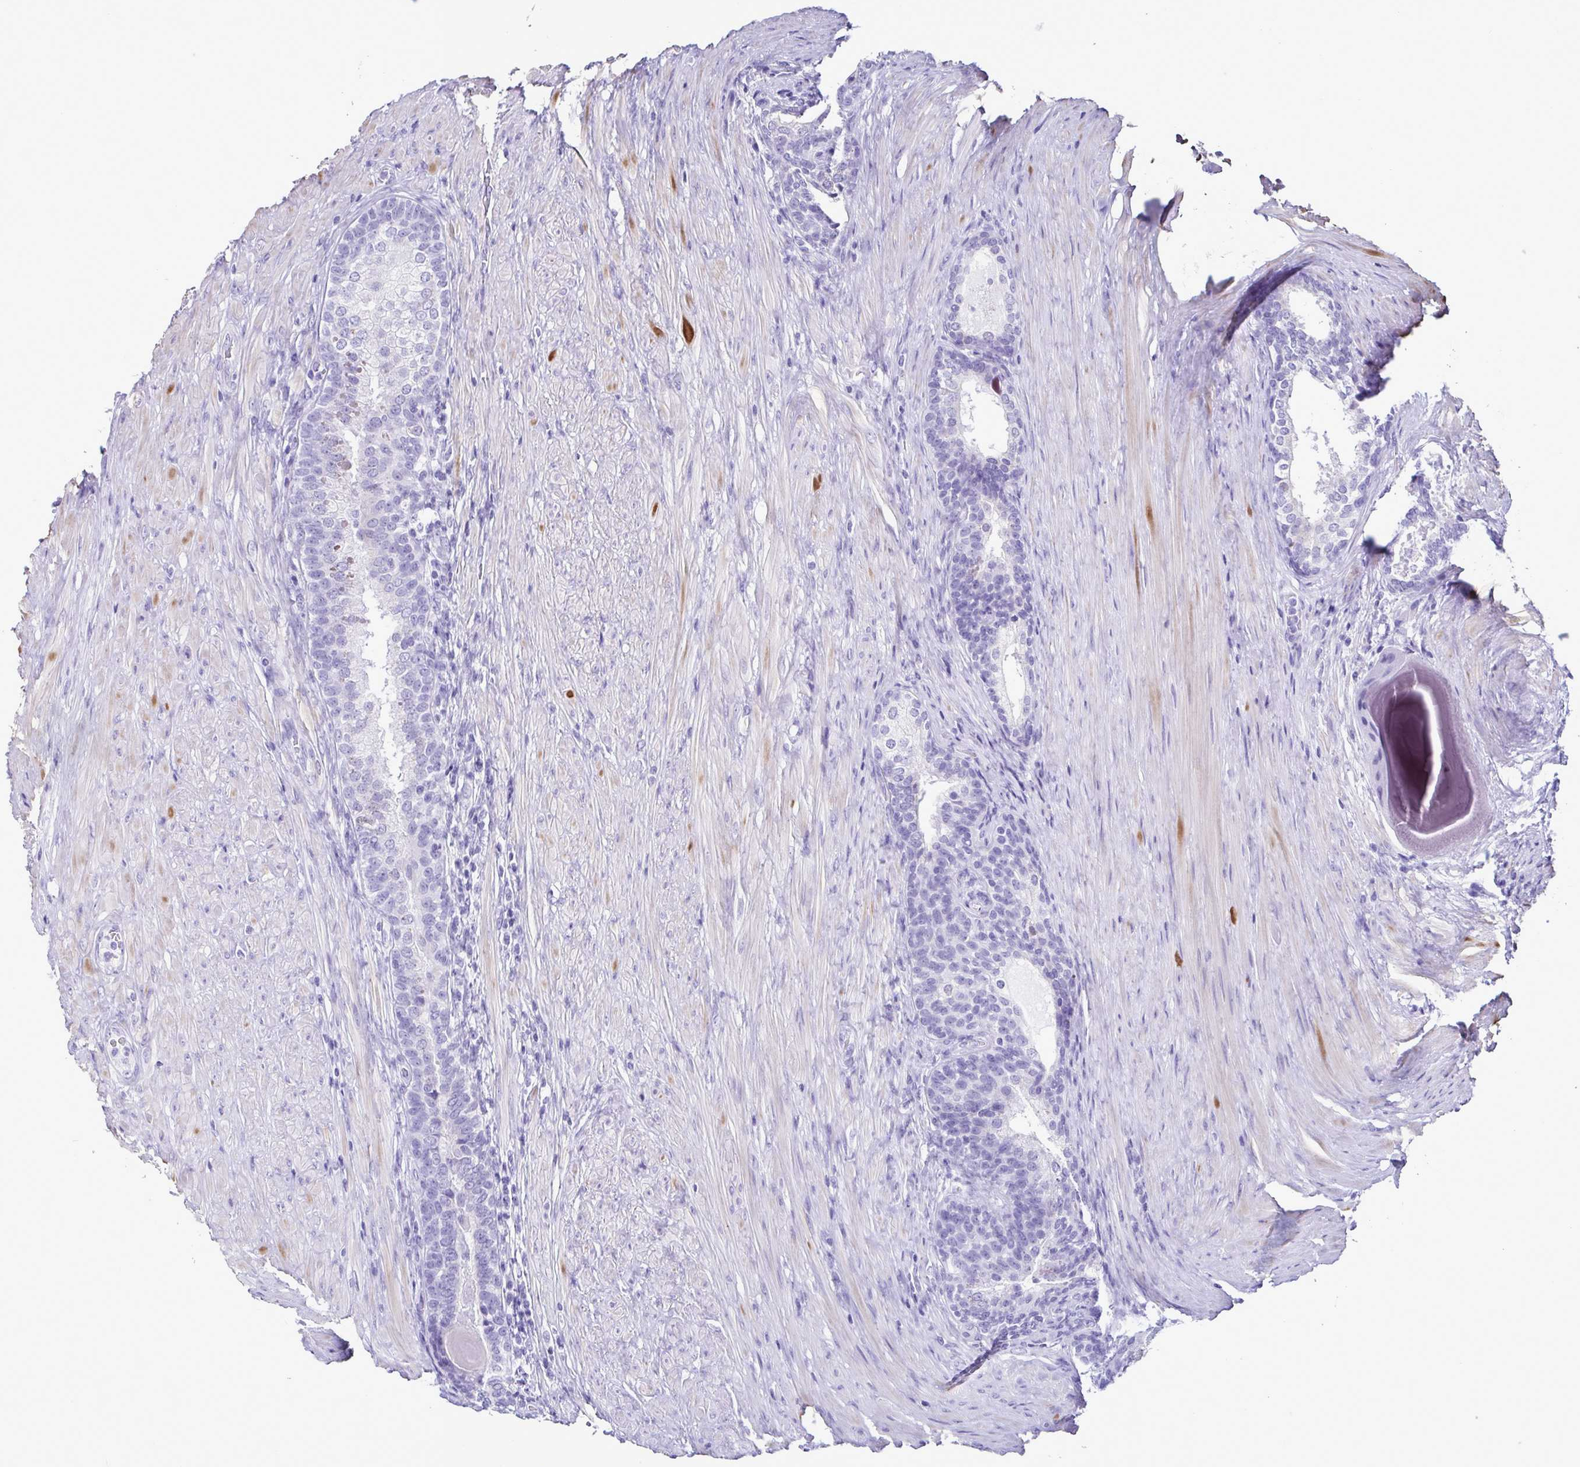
{"staining": {"intensity": "negative", "quantity": "none", "location": "none"}, "tissue": "prostate cancer", "cell_type": "Tumor cells", "image_type": "cancer", "snomed": [{"axis": "morphology", "description": "Adenocarcinoma, Low grade"}, {"axis": "topography", "description": "Prostate"}], "caption": "The immunohistochemistry (IHC) histopathology image has no significant staining in tumor cells of prostate cancer (adenocarcinoma (low-grade)) tissue. (DAB (3,3'-diaminobenzidine) IHC, high magnification).", "gene": "CBY2", "patient": {"sex": "male", "age": 68}}